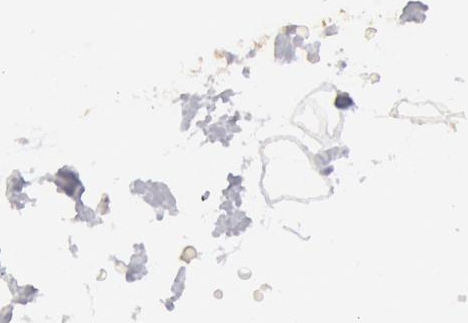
{"staining": {"intensity": "negative", "quantity": "none", "location": "none"}, "tissue": "adipose tissue", "cell_type": "Adipocytes", "image_type": "normal", "snomed": [{"axis": "morphology", "description": "Normal tissue, NOS"}, {"axis": "morphology", "description": "Fibrosis, NOS"}, {"axis": "topography", "description": "Breast"}], "caption": "The immunohistochemistry photomicrograph has no significant positivity in adipocytes of adipose tissue.", "gene": "OSBPL8", "patient": {"sex": "female", "age": 24}}